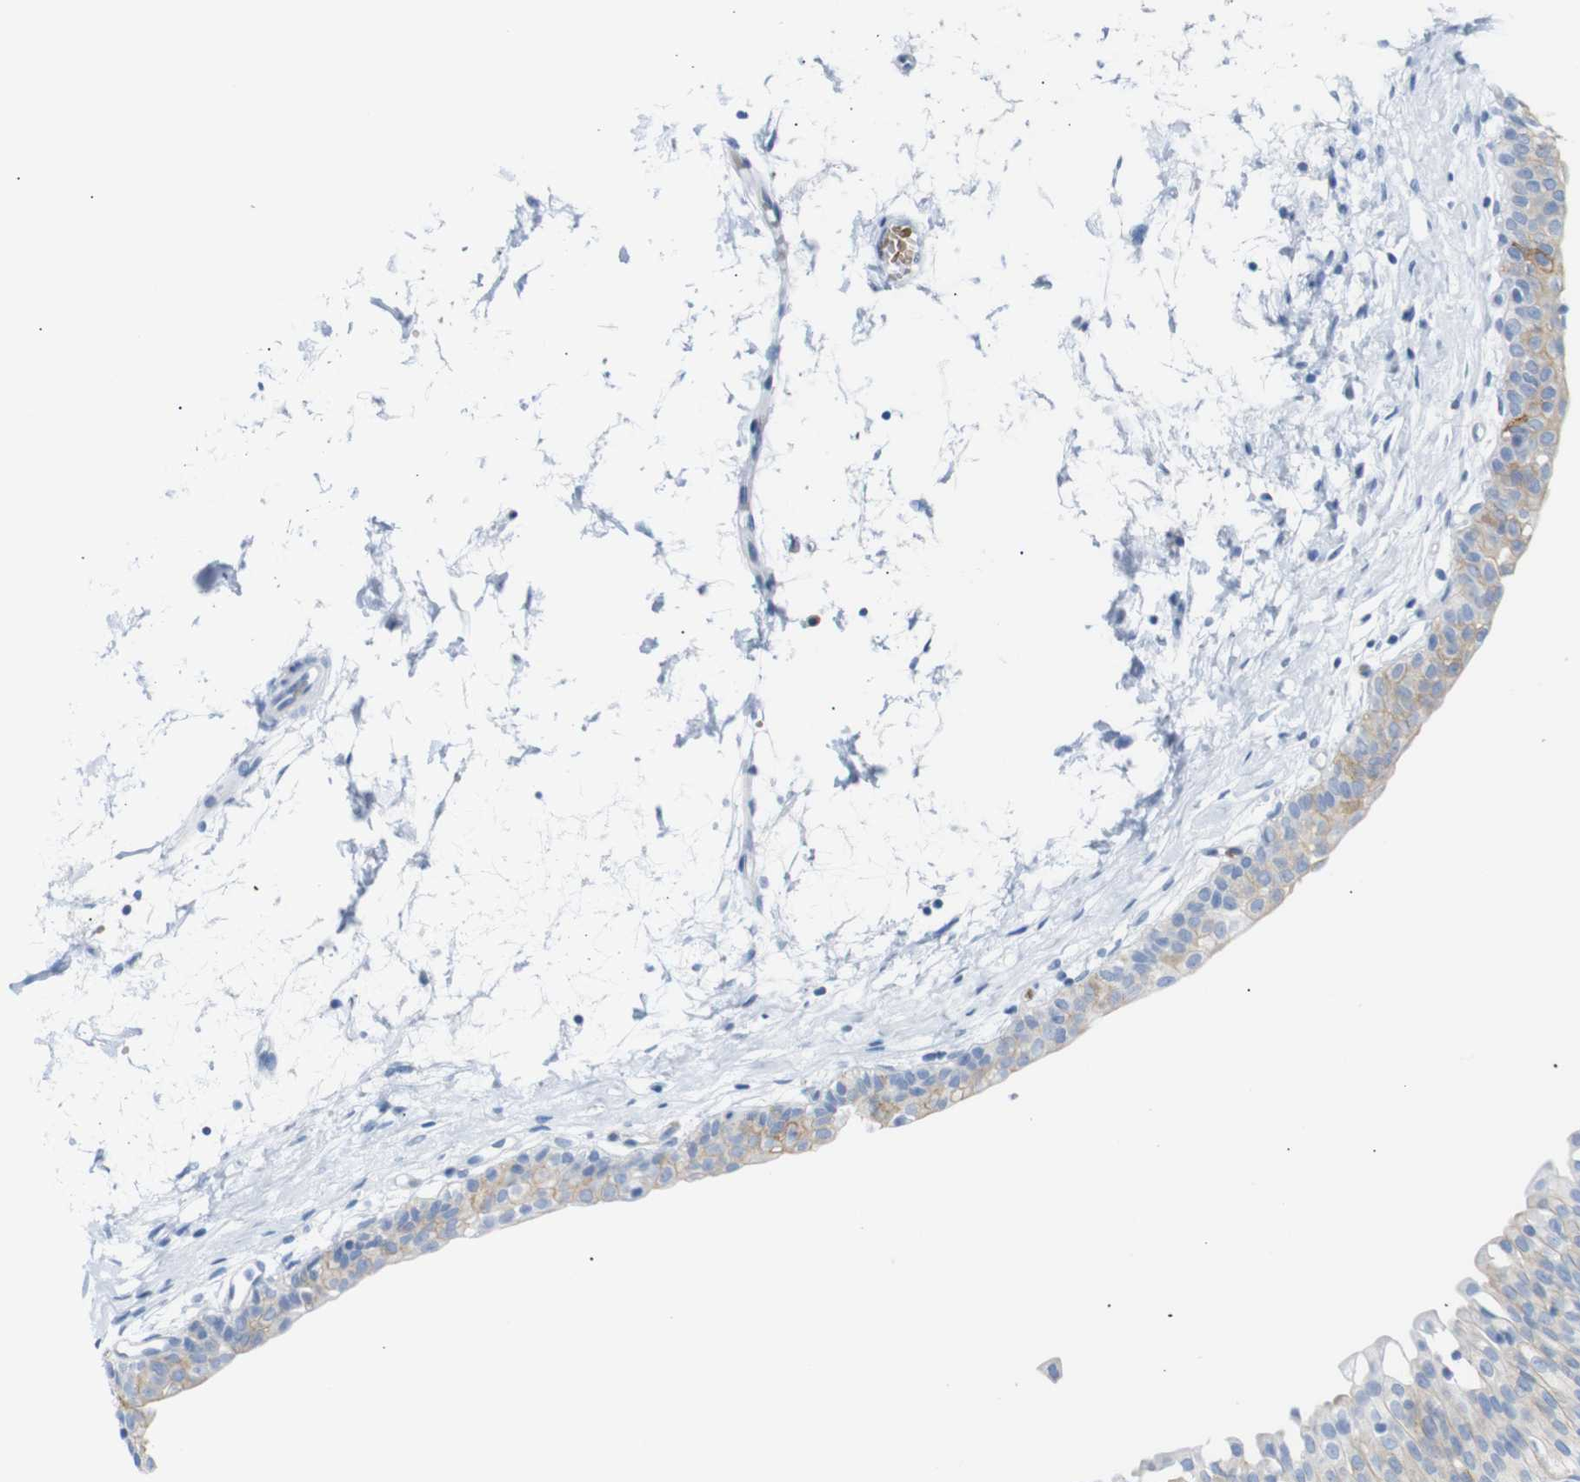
{"staining": {"intensity": "weak", "quantity": "<25%", "location": "cytoplasmic/membranous"}, "tissue": "urinary bladder", "cell_type": "Urothelial cells", "image_type": "normal", "snomed": [{"axis": "morphology", "description": "Normal tissue, NOS"}, {"axis": "topography", "description": "Urinary bladder"}], "caption": "Urinary bladder stained for a protein using IHC displays no staining urothelial cells.", "gene": "ERVMER34", "patient": {"sex": "male", "age": 55}}